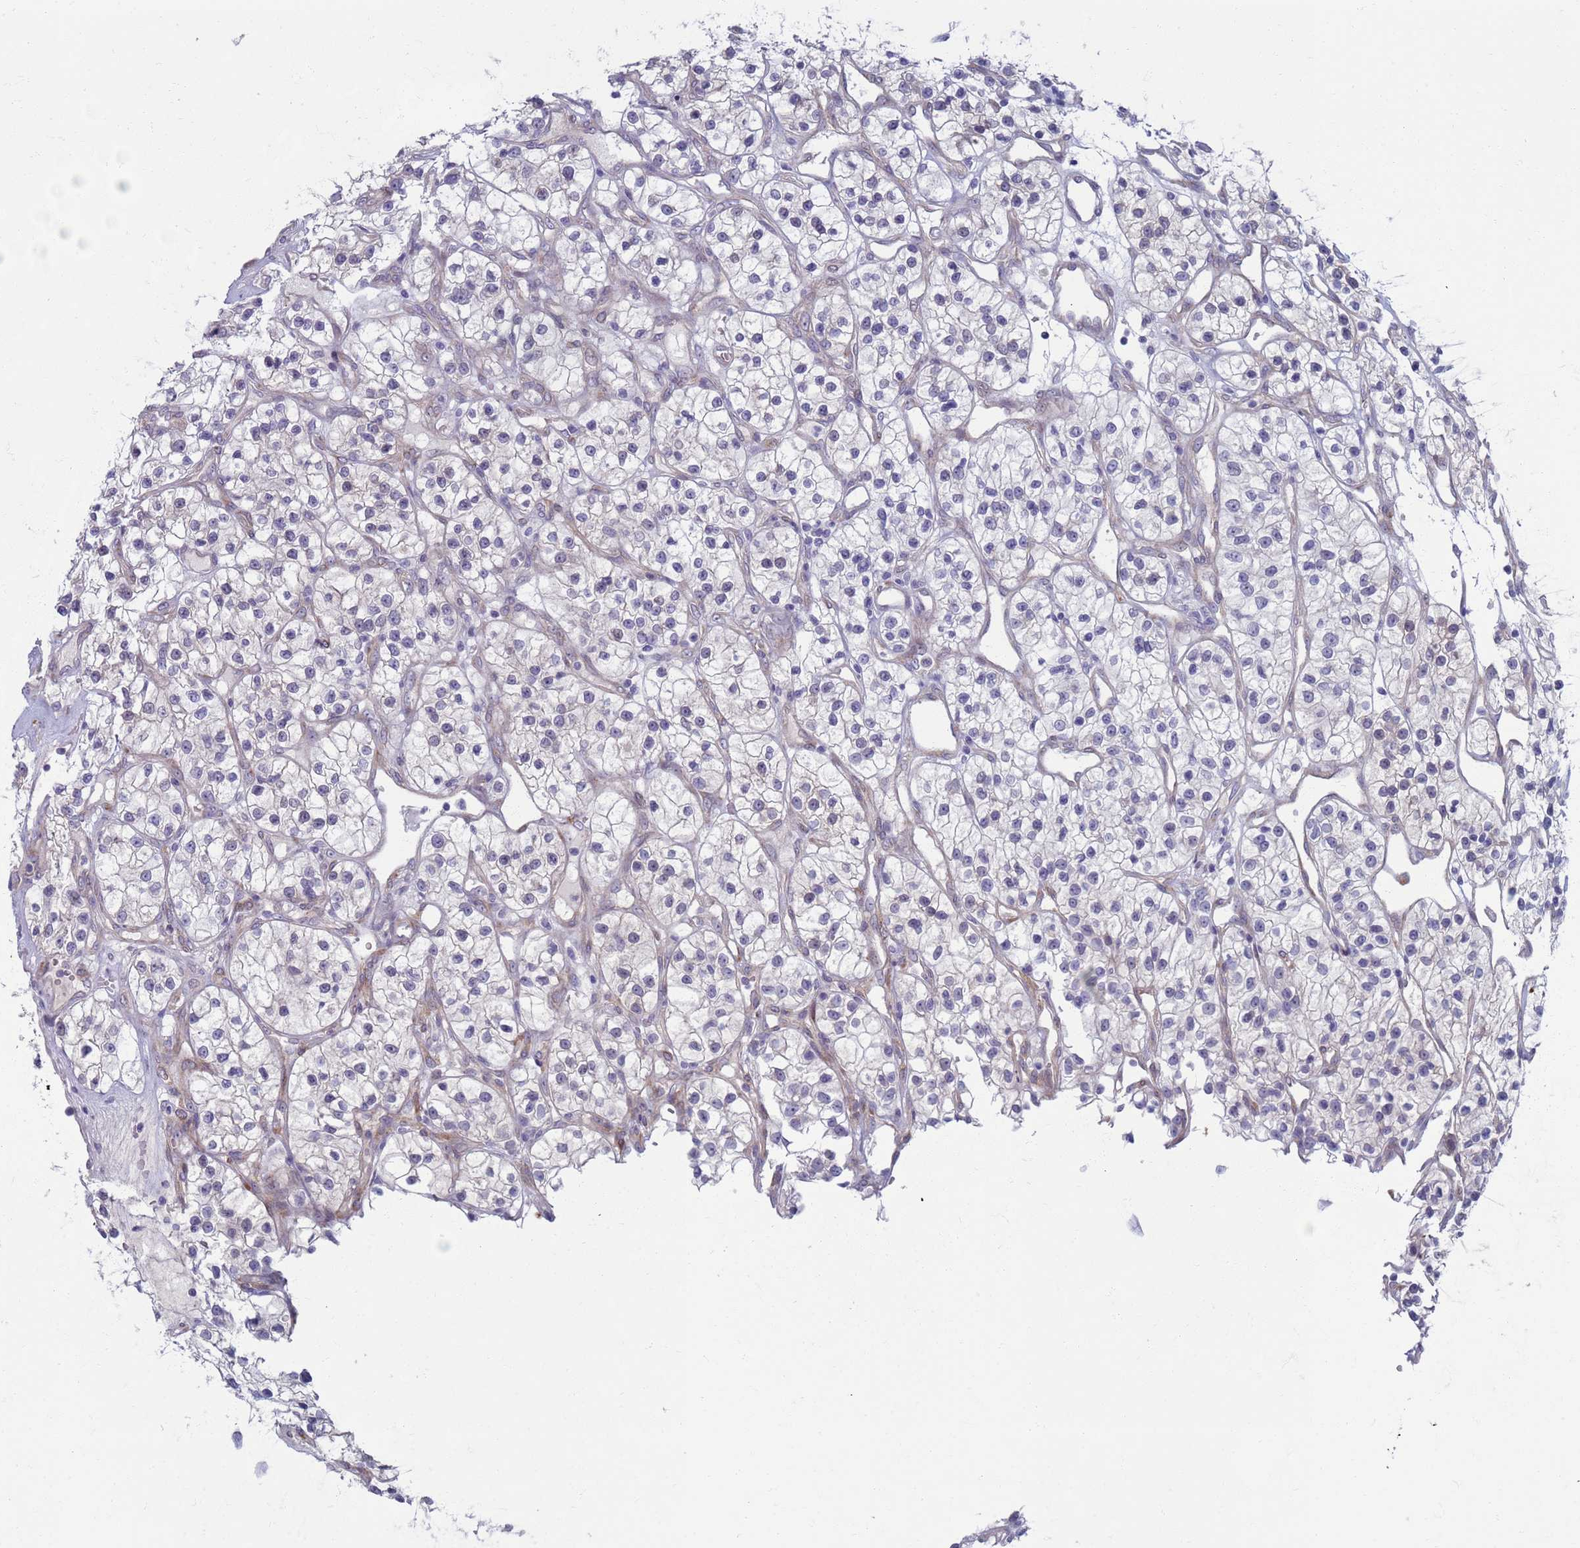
{"staining": {"intensity": "negative", "quantity": "none", "location": "none"}, "tissue": "renal cancer", "cell_type": "Tumor cells", "image_type": "cancer", "snomed": [{"axis": "morphology", "description": "Adenocarcinoma, NOS"}, {"axis": "topography", "description": "Kidney"}], "caption": "Adenocarcinoma (renal) stained for a protein using immunohistochemistry (IHC) shows no expression tumor cells.", "gene": "CLCA2", "patient": {"sex": "female", "age": 57}}